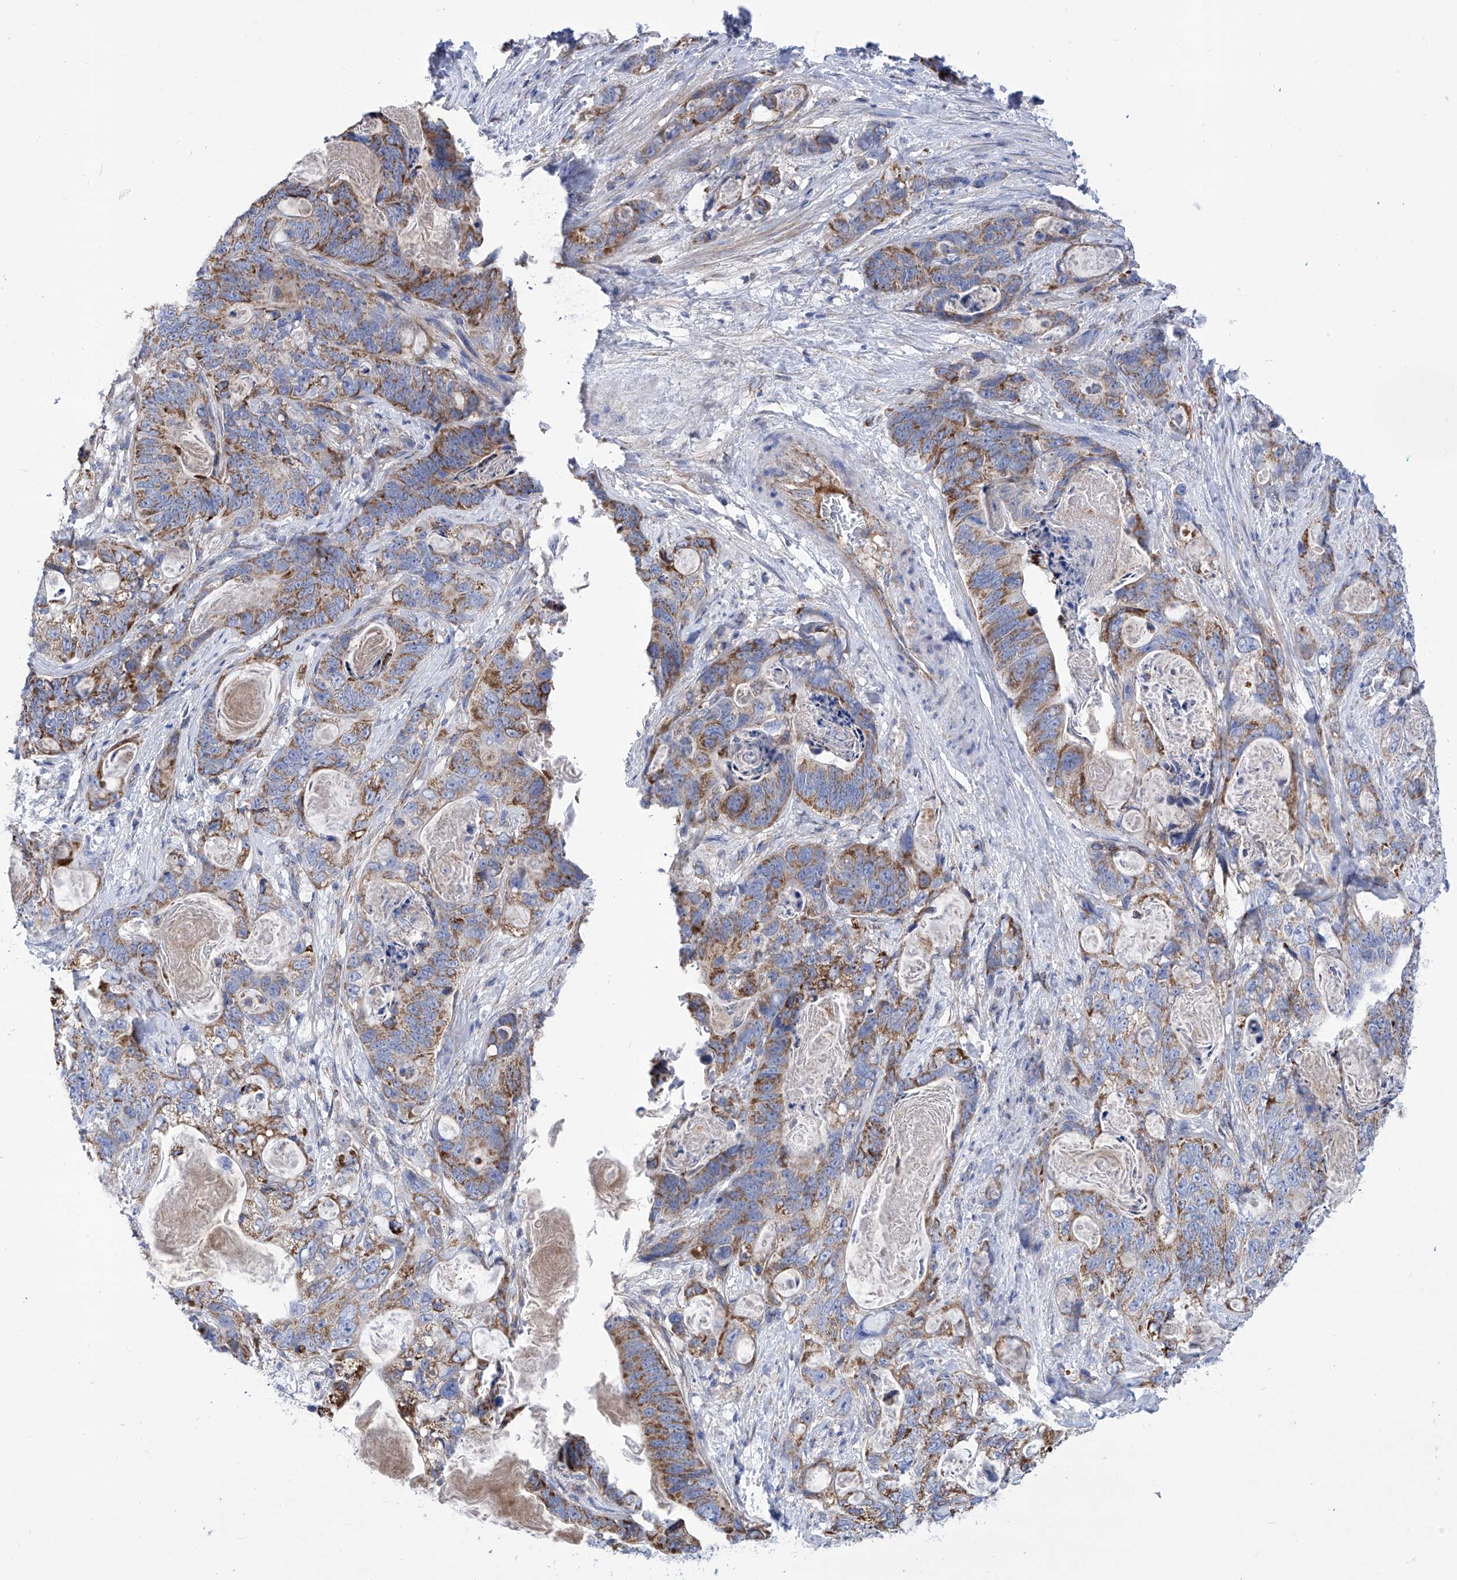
{"staining": {"intensity": "moderate", "quantity": ">75%", "location": "cytoplasmic/membranous"}, "tissue": "stomach cancer", "cell_type": "Tumor cells", "image_type": "cancer", "snomed": [{"axis": "morphology", "description": "Normal tissue, NOS"}, {"axis": "morphology", "description": "Adenocarcinoma, NOS"}, {"axis": "topography", "description": "Stomach"}], "caption": "IHC (DAB (3,3'-diaminobenzidine)) staining of stomach cancer (adenocarcinoma) exhibits moderate cytoplasmic/membranous protein expression in approximately >75% of tumor cells. The protein is shown in brown color, while the nuclei are stained blue.", "gene": "SRBD1", "patient": {"sex": "female", "age": 89}}